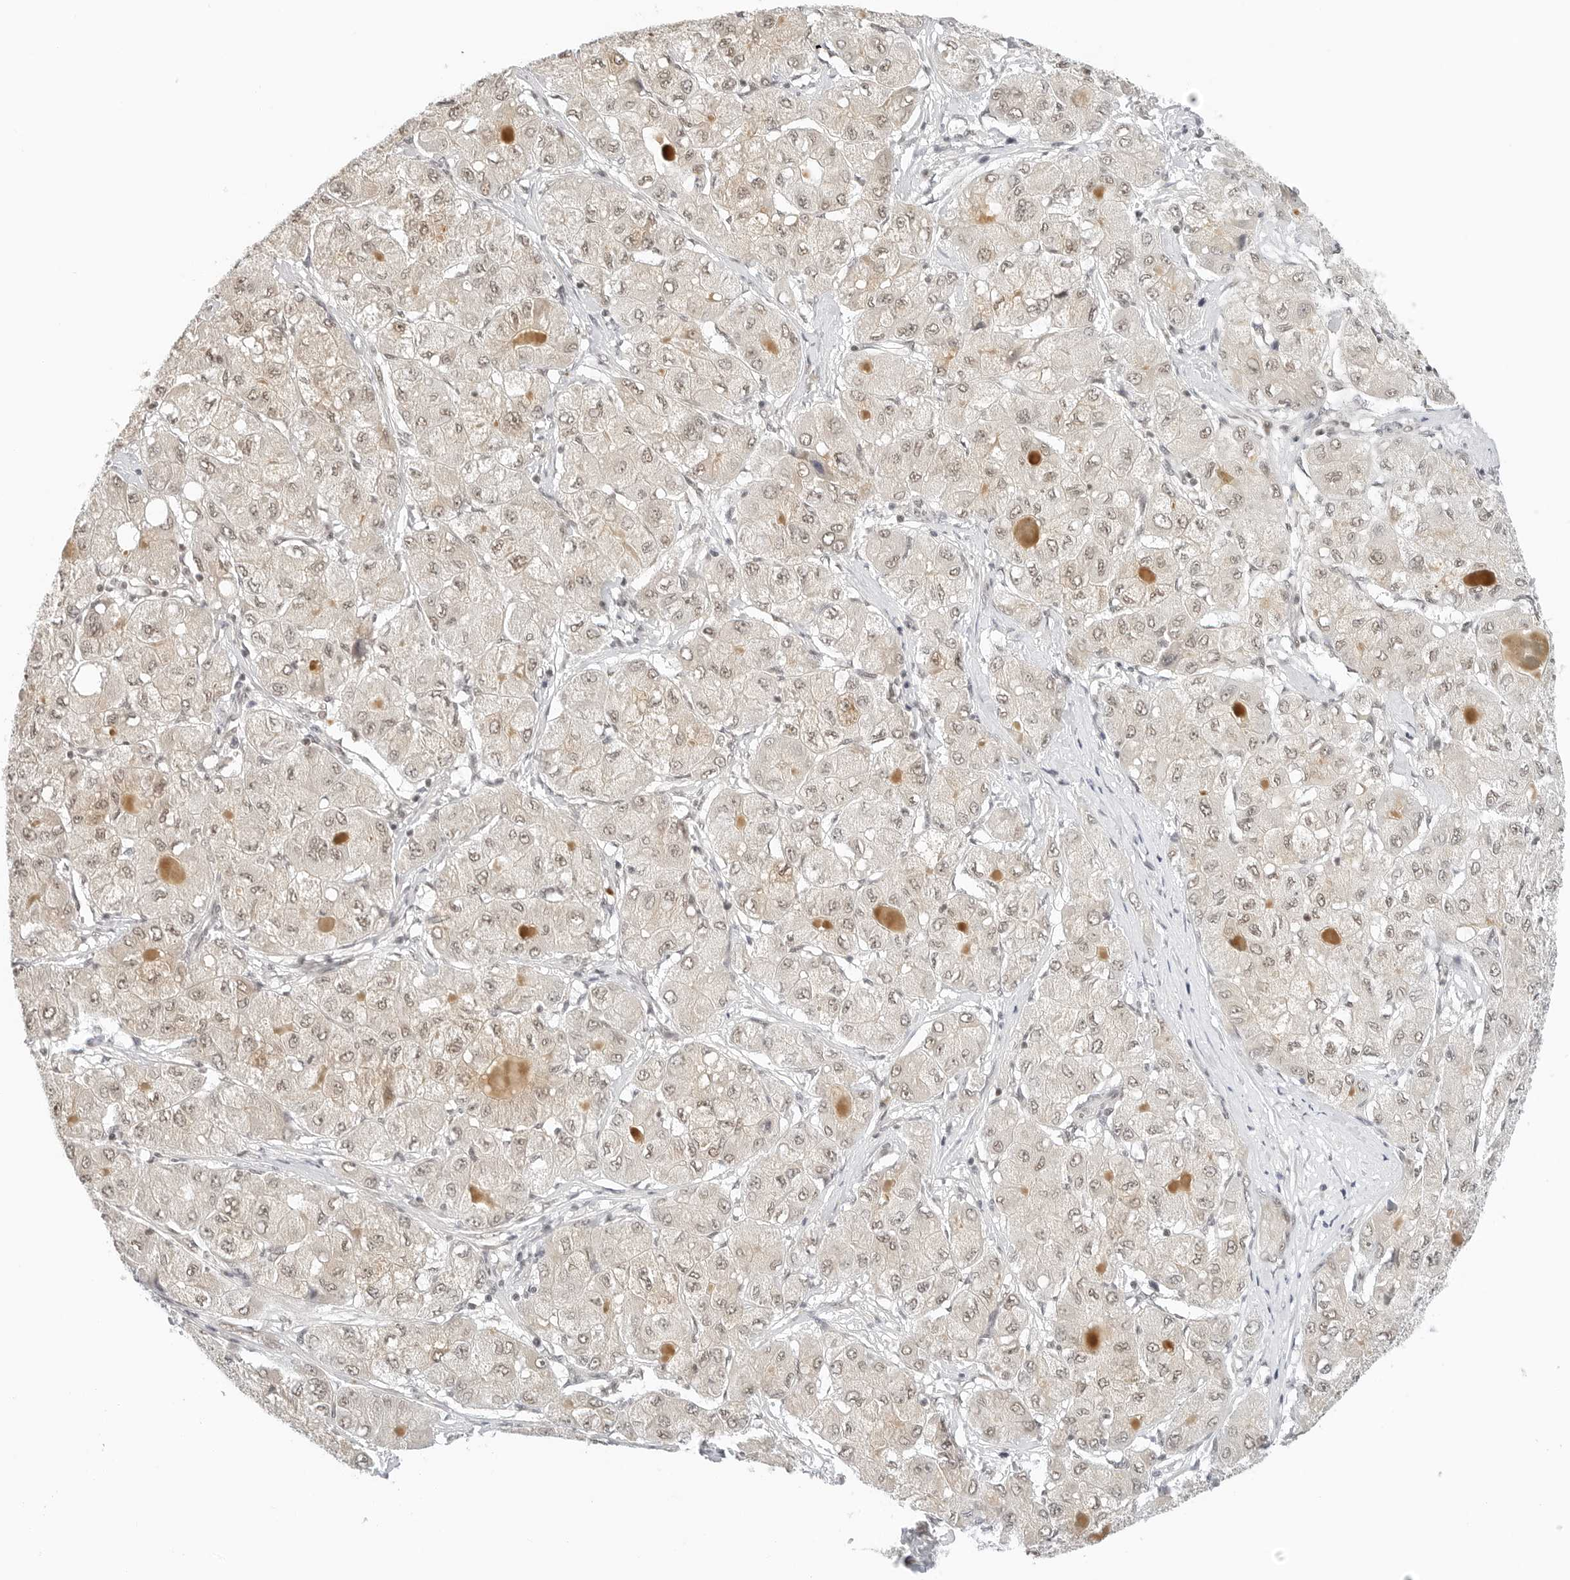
{"staining": {"intensity": "weak", "quantity": "25%-75%", "location": "cytoplasmic/membranous,nuclear"}, "tissue": "liver cancer", "cell_type": "Tumor cells", "image_type": "cancer", "snomed": [{"axis": "morphology", "description": "Carcinoma, Hepatocellular, NOS"}, {"axis": "topography", "description": "Liver"}], "caption": "Liver hepatocellular carcinoma stained with IHC shows weak cytoplasmic/membranous and nuclear positivity in about 25%-75% of tumor cells.", "gene": "NEO1", "patient": {"sex": "male", "age": 80}}